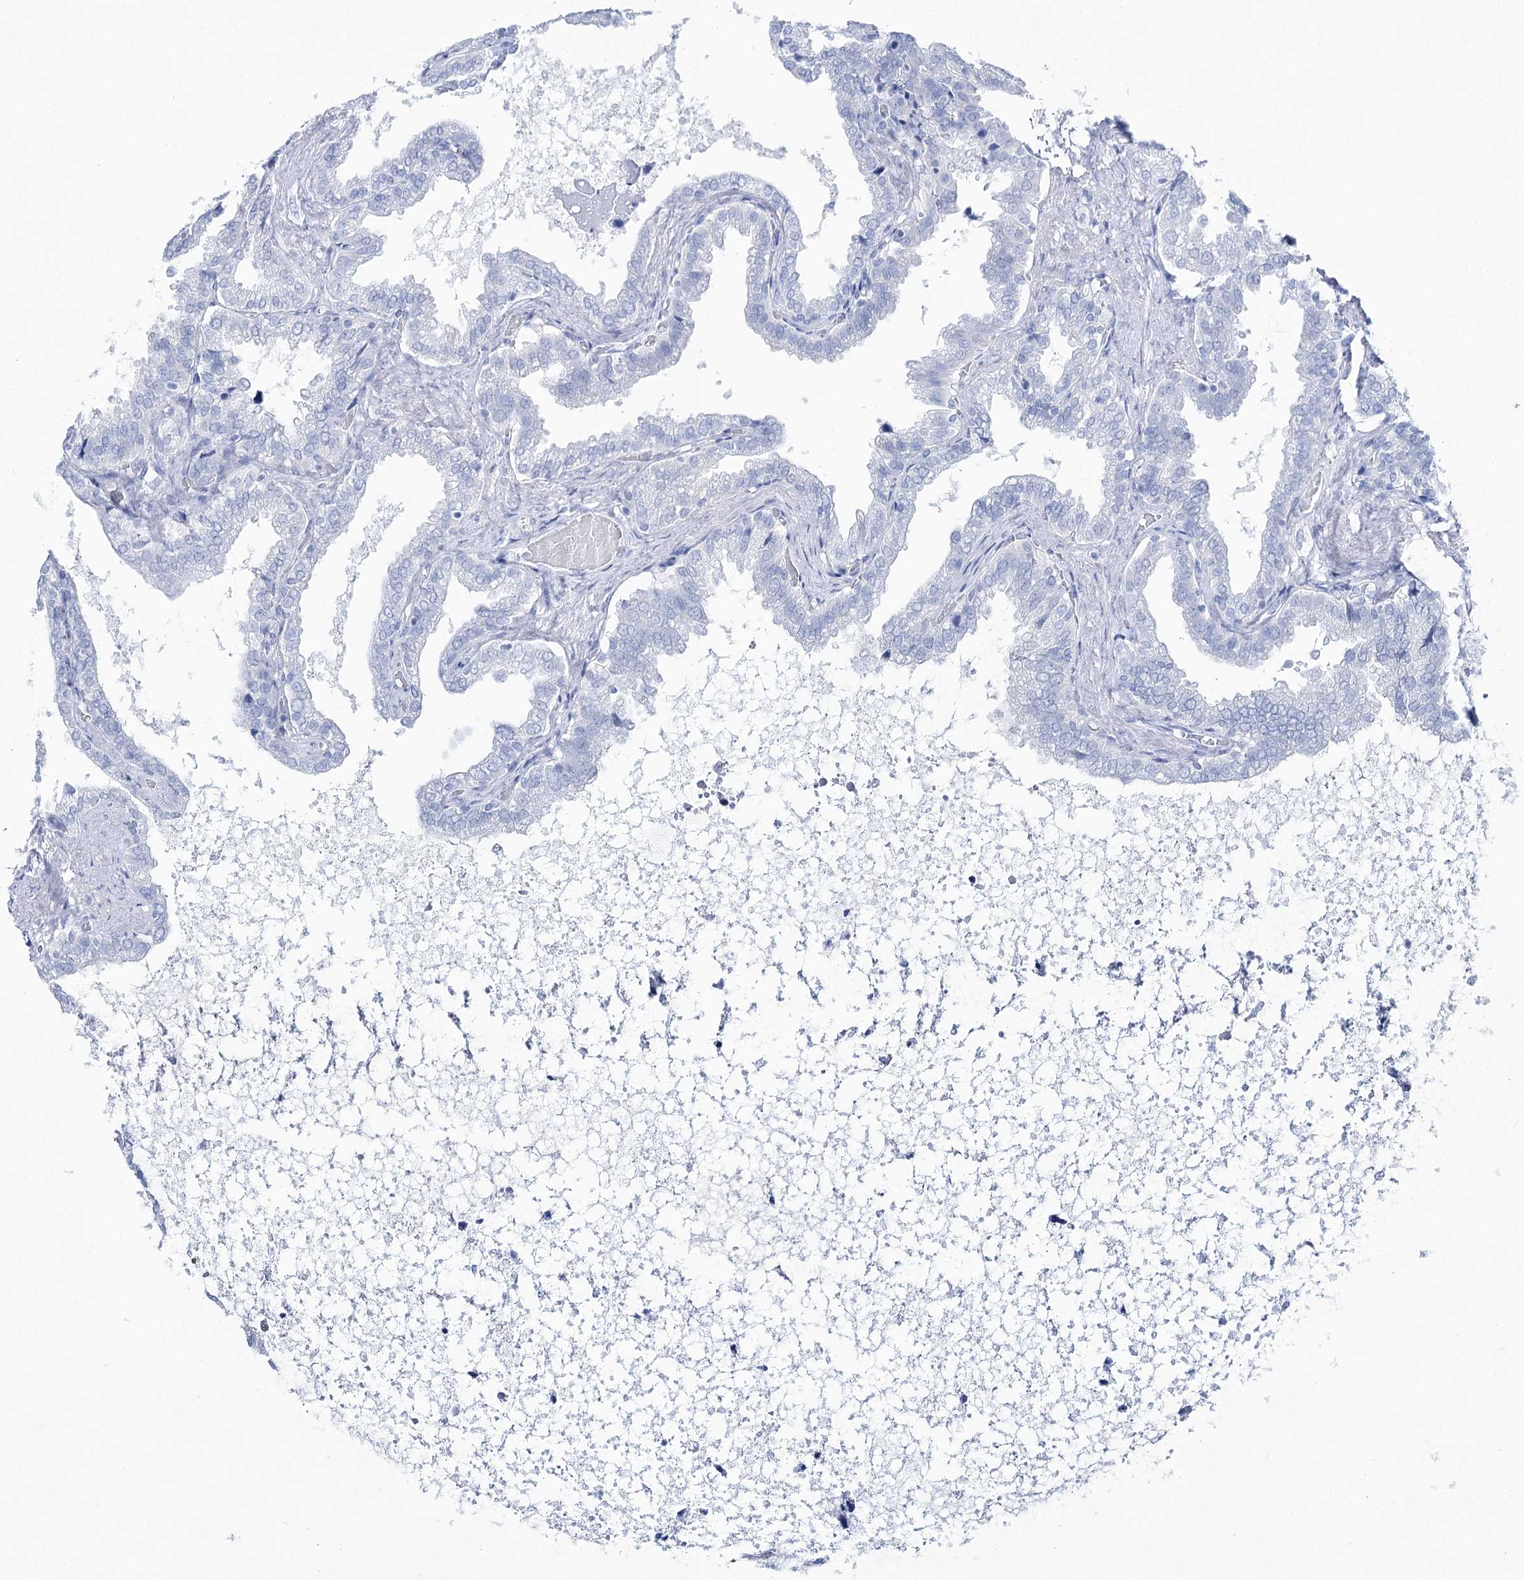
{"staining": {"intensity": "negative", "quantity": "none", "location": "none"}, "tissue": "seminal vesicle", "cell_type": "Glandular cells", "image_type": "normal", "snomed": [{"axis": "morphology", "description": "Normal tissue, NOS"}, {"axis": "topography", "description": "Seminal veicle"}], "caption": "IHC histopathology image of benign seminal vesicle: seminal vesicle stained with DAB (3,3'-diaminobenzidine) exhibits no significant protein staining in glandular cells.", "gene": "CSN3", "patient": {"sex": "male", "age": 46}}